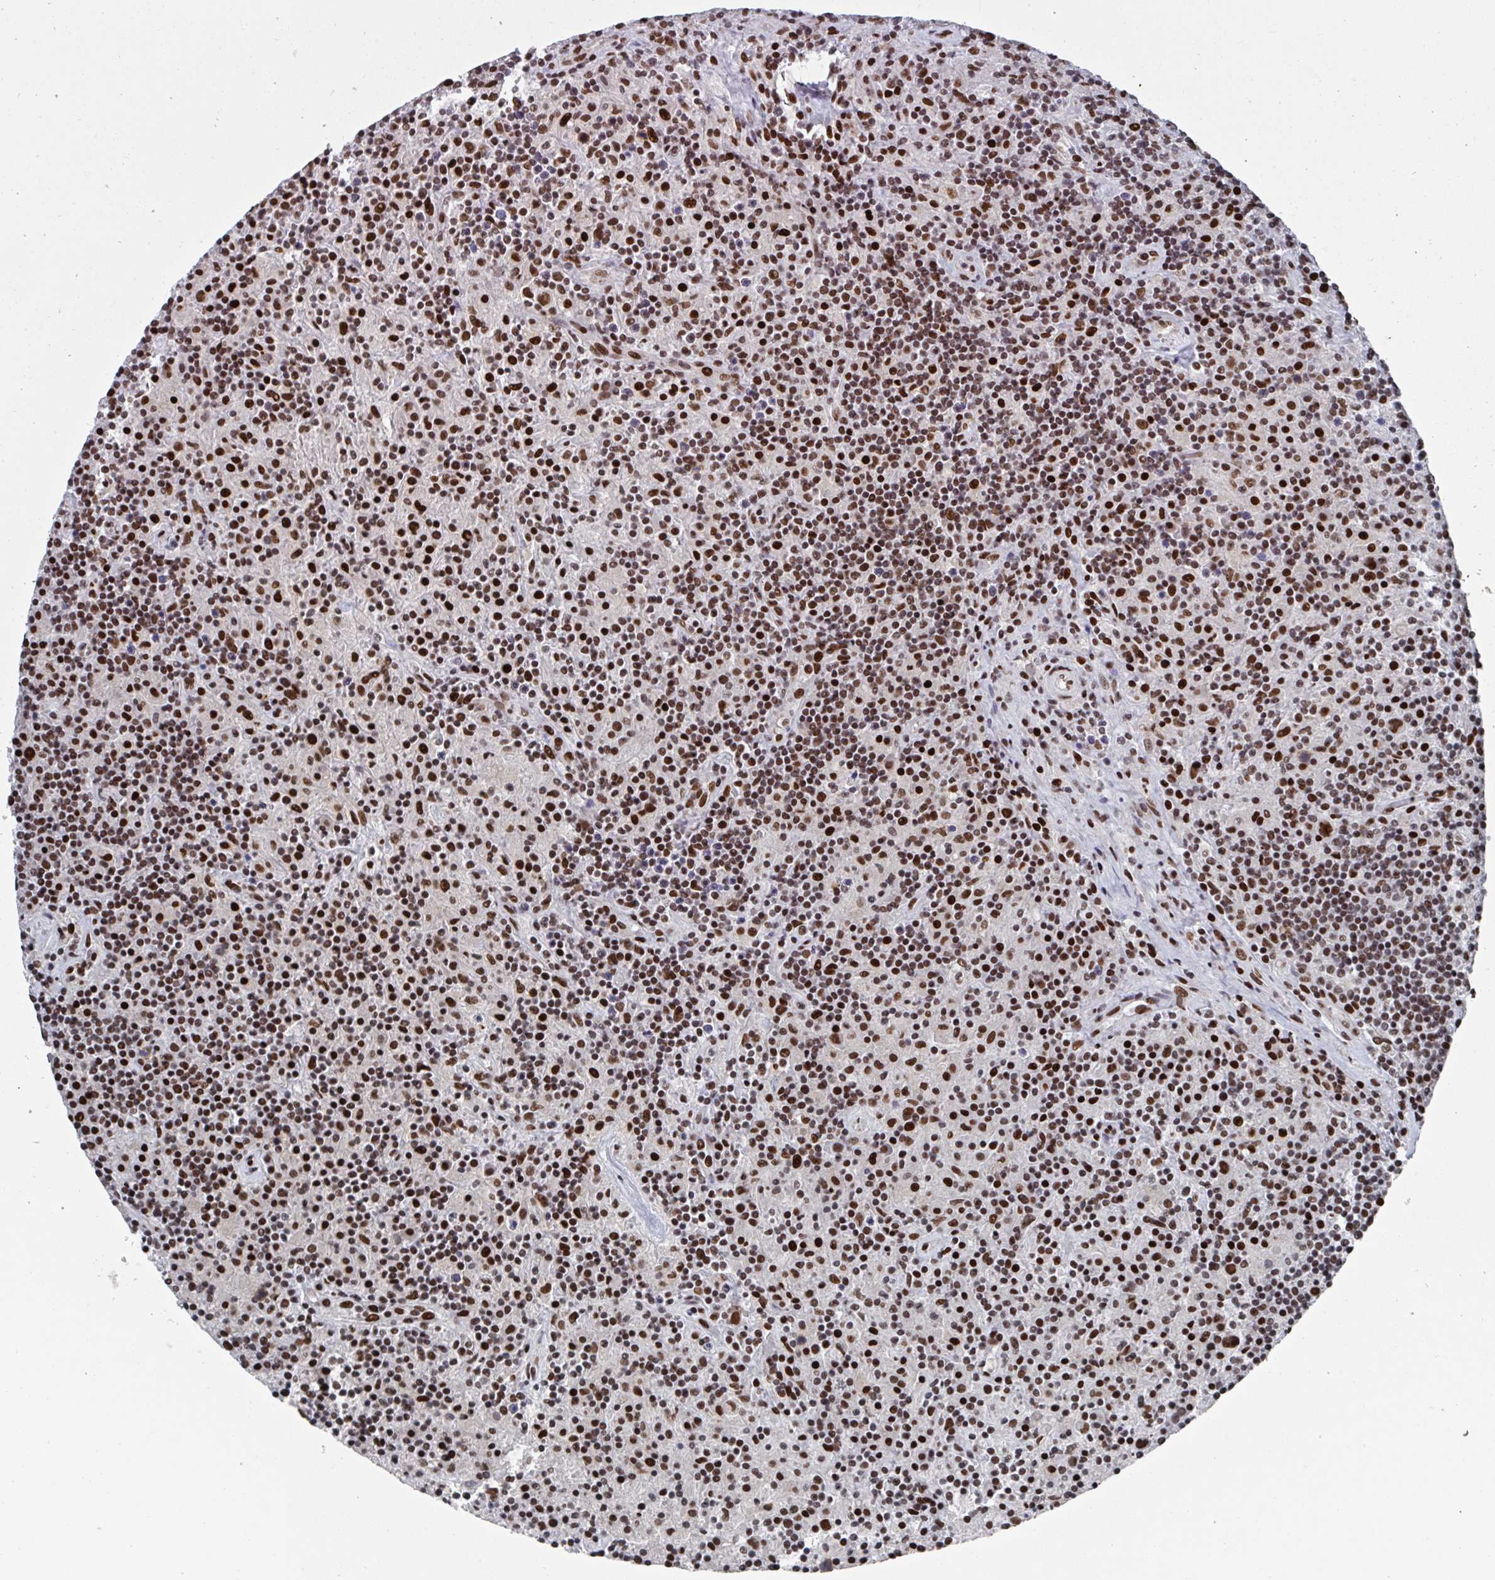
{"staining": {"intensity": "strong", "quantity": ">75%", "location": "nuclear"}, "tissue": "lymphoma", "cell_type": "Tumor cells", "image_type": "cancer", "snomed": [{"axis": "morphology", "description": "Hodgkin's disease, NOS"}, {"axis": "topography", "description": "Lymph node"}], "caption": "Approximately >75% of tumor cells in human Hodgkin's disease reveal strong nuclear protein expression as visualized by brown immunohistochemical staining.", "gene": "ZNF607", "patient": {"sex": "male", "age": 70}}